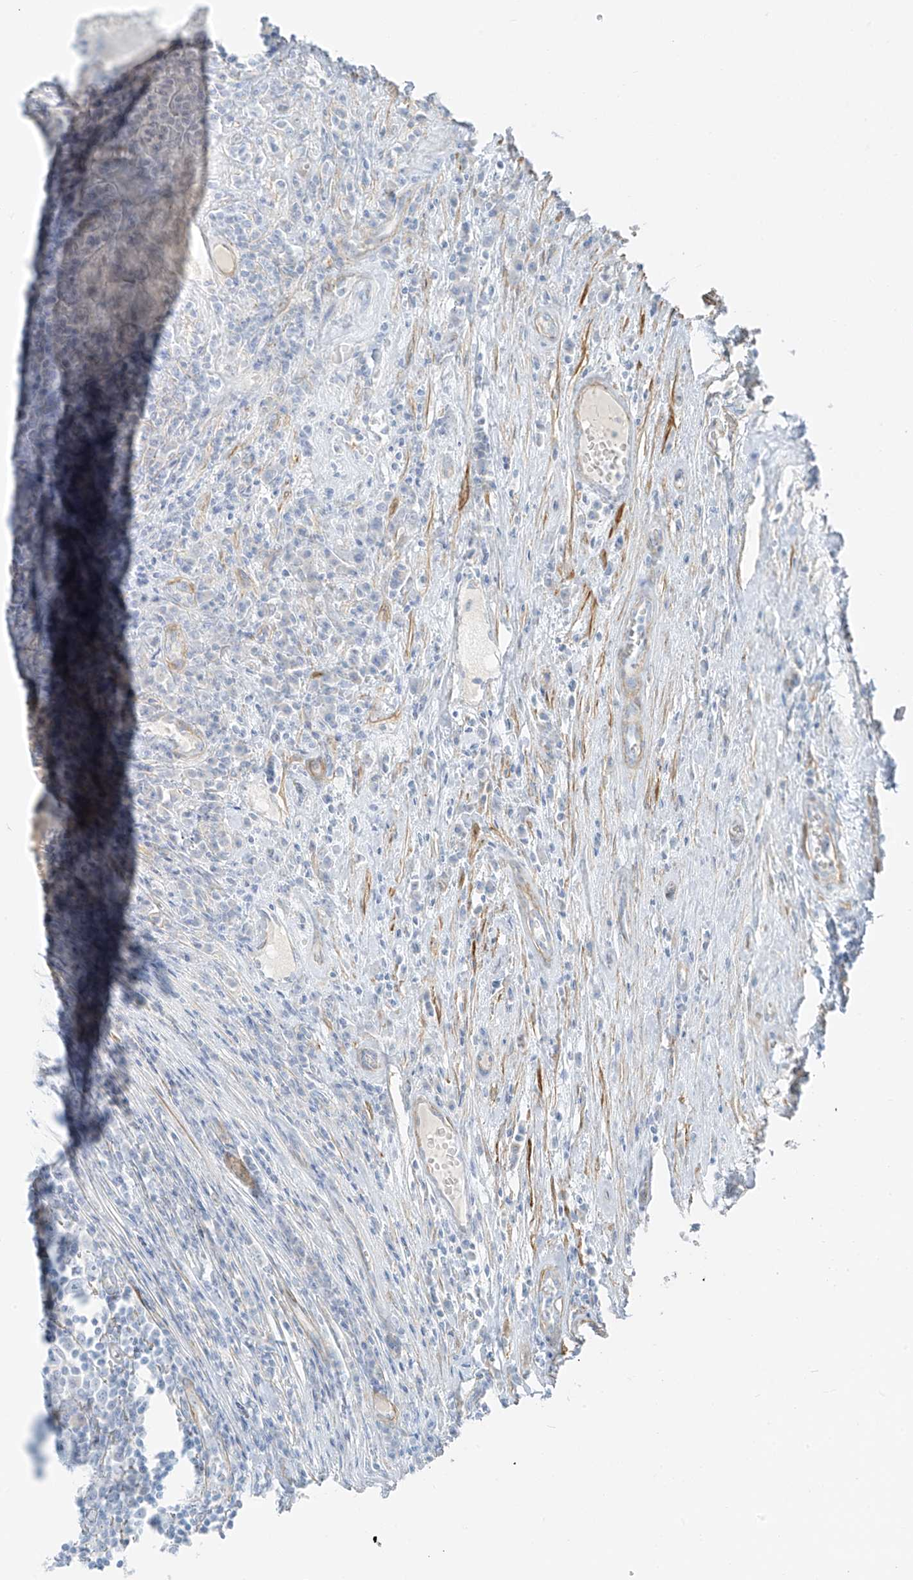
{"staining": {"intensity": "negative", "quantity": "none", "location": "none"}, "tissue": "testis cancer", "cell_type": "Tumor cells", "image_type": "cancer", "snomed": [{"axis": "morphology", "description": "Normal tissue, NOS"}, {"axis": "morphology", "description": "Seminoma, NOS"}, {"axis": "topography", "description": "Testis"}], "caption": "Micrograph shows no protein staining in tumor cells of testis cancer (seminoma) tissue.", "gene": "SMCP", "patient": {"sex": "male", "age": 43}}